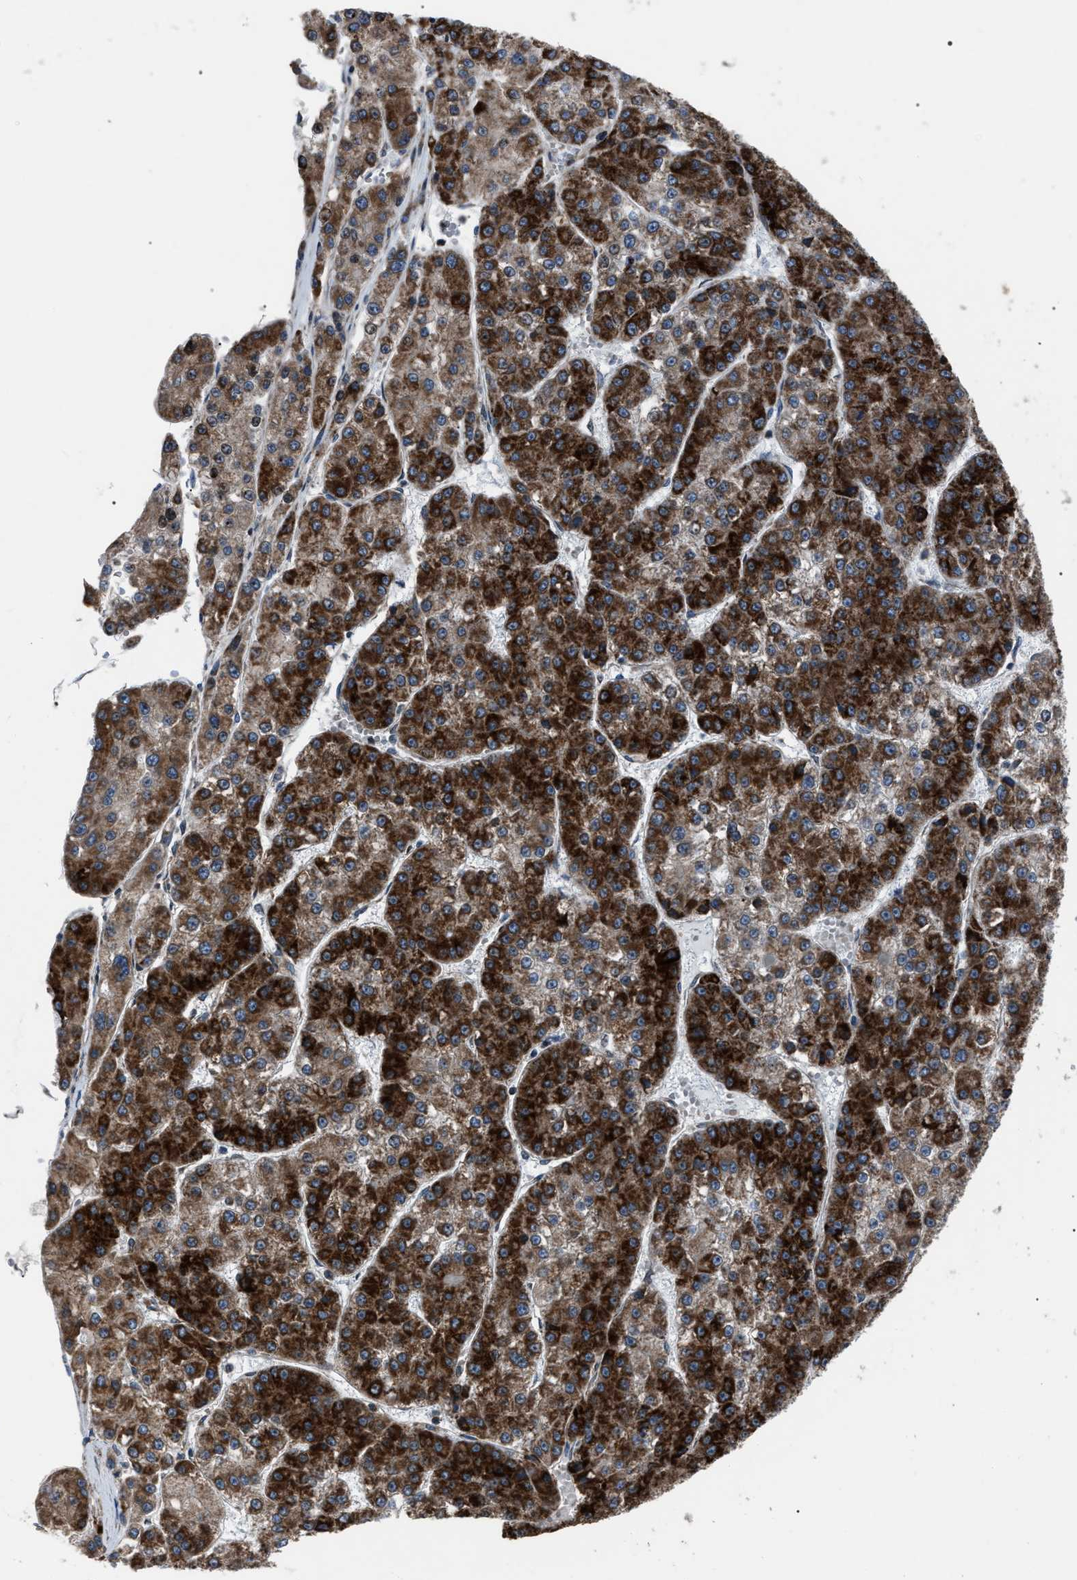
{"staining": {"intensity": "strong", "quantity": ">75%", "location": "cytoplasmic/membranous"}, "tissue": "liver cancer", "cell_type": "Tumor cells", "image_type": "cancer", "snomed": [{"axis": "morphology", "description": "Carcinoma, Hepatocellular, NOS"}, {"axis": "topography", "description": "Liver"}], "caption": "Liver cancer was stained to show a protein in brown. There is high levels of strong cytoplasmic/membranous expression in about >75% of tumor cells.", "gene": "AGO2", "patient": {"sex": "female", "age": 73}}